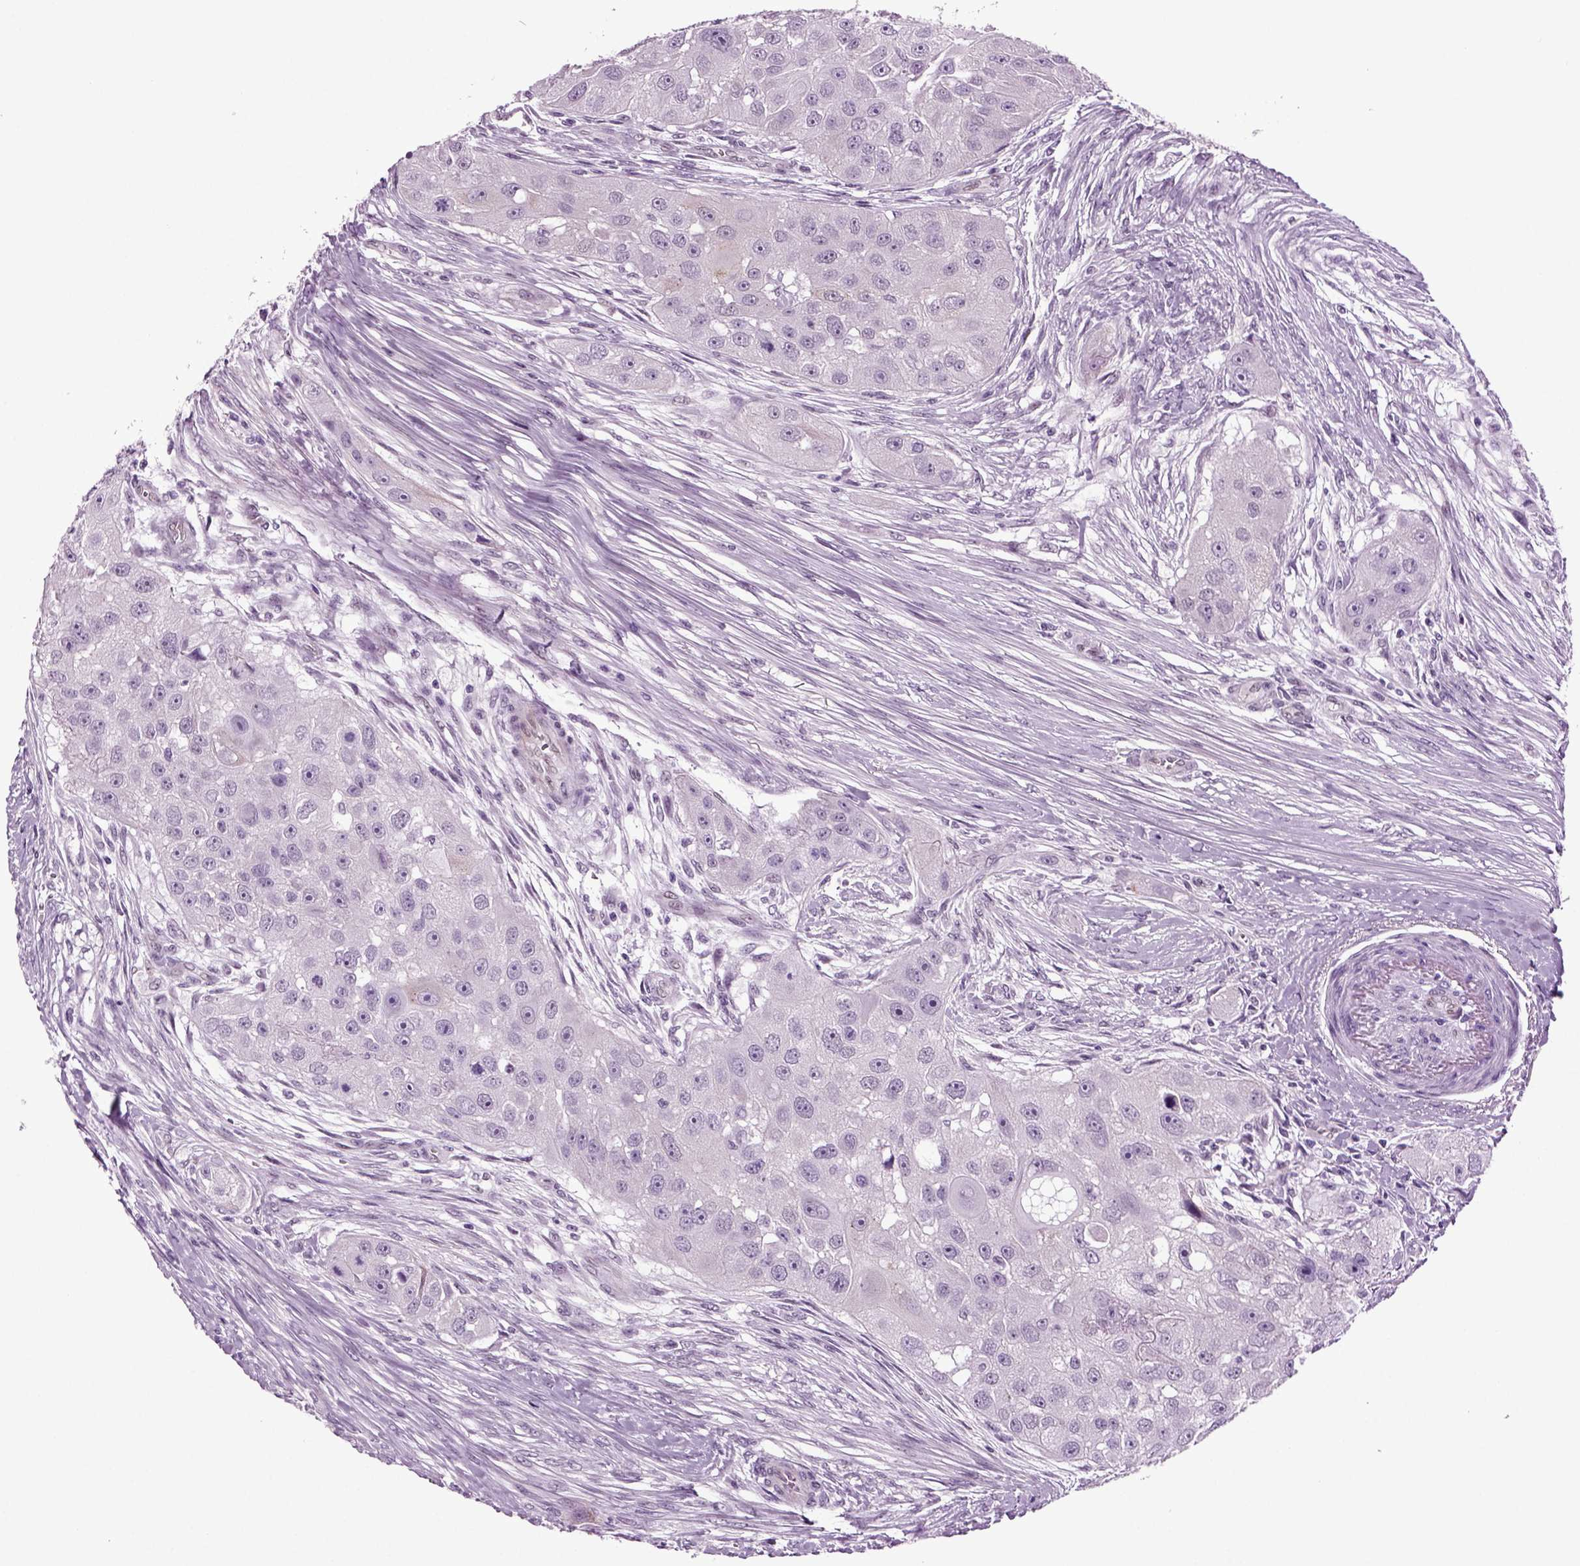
{"staining": {"intensity": "negative", "quantity": "none", "location": "none"}, "tissue": "head and neck cancer", "cell_type": "Tumor cells", "image_type": "cancer", "snomed": [{"axis": "morphology", "description": "Normal tissue, NOS"}, {"axis": "morphology", "description": "Squamous cell carcinoma, NOS"}, {"axis": "topography", "description": "Skeletal muscle"}, {"axis": "topography", "description": "Head-Neck"}], "caption": "An IHC image of squamous cell carcinoma (head and neck) is shown. There is no staining in tumor cells of squamous cell carcinoma (head and neck).", "gene": "RFX3", "patient": {"sex": "male", "age": 51}}